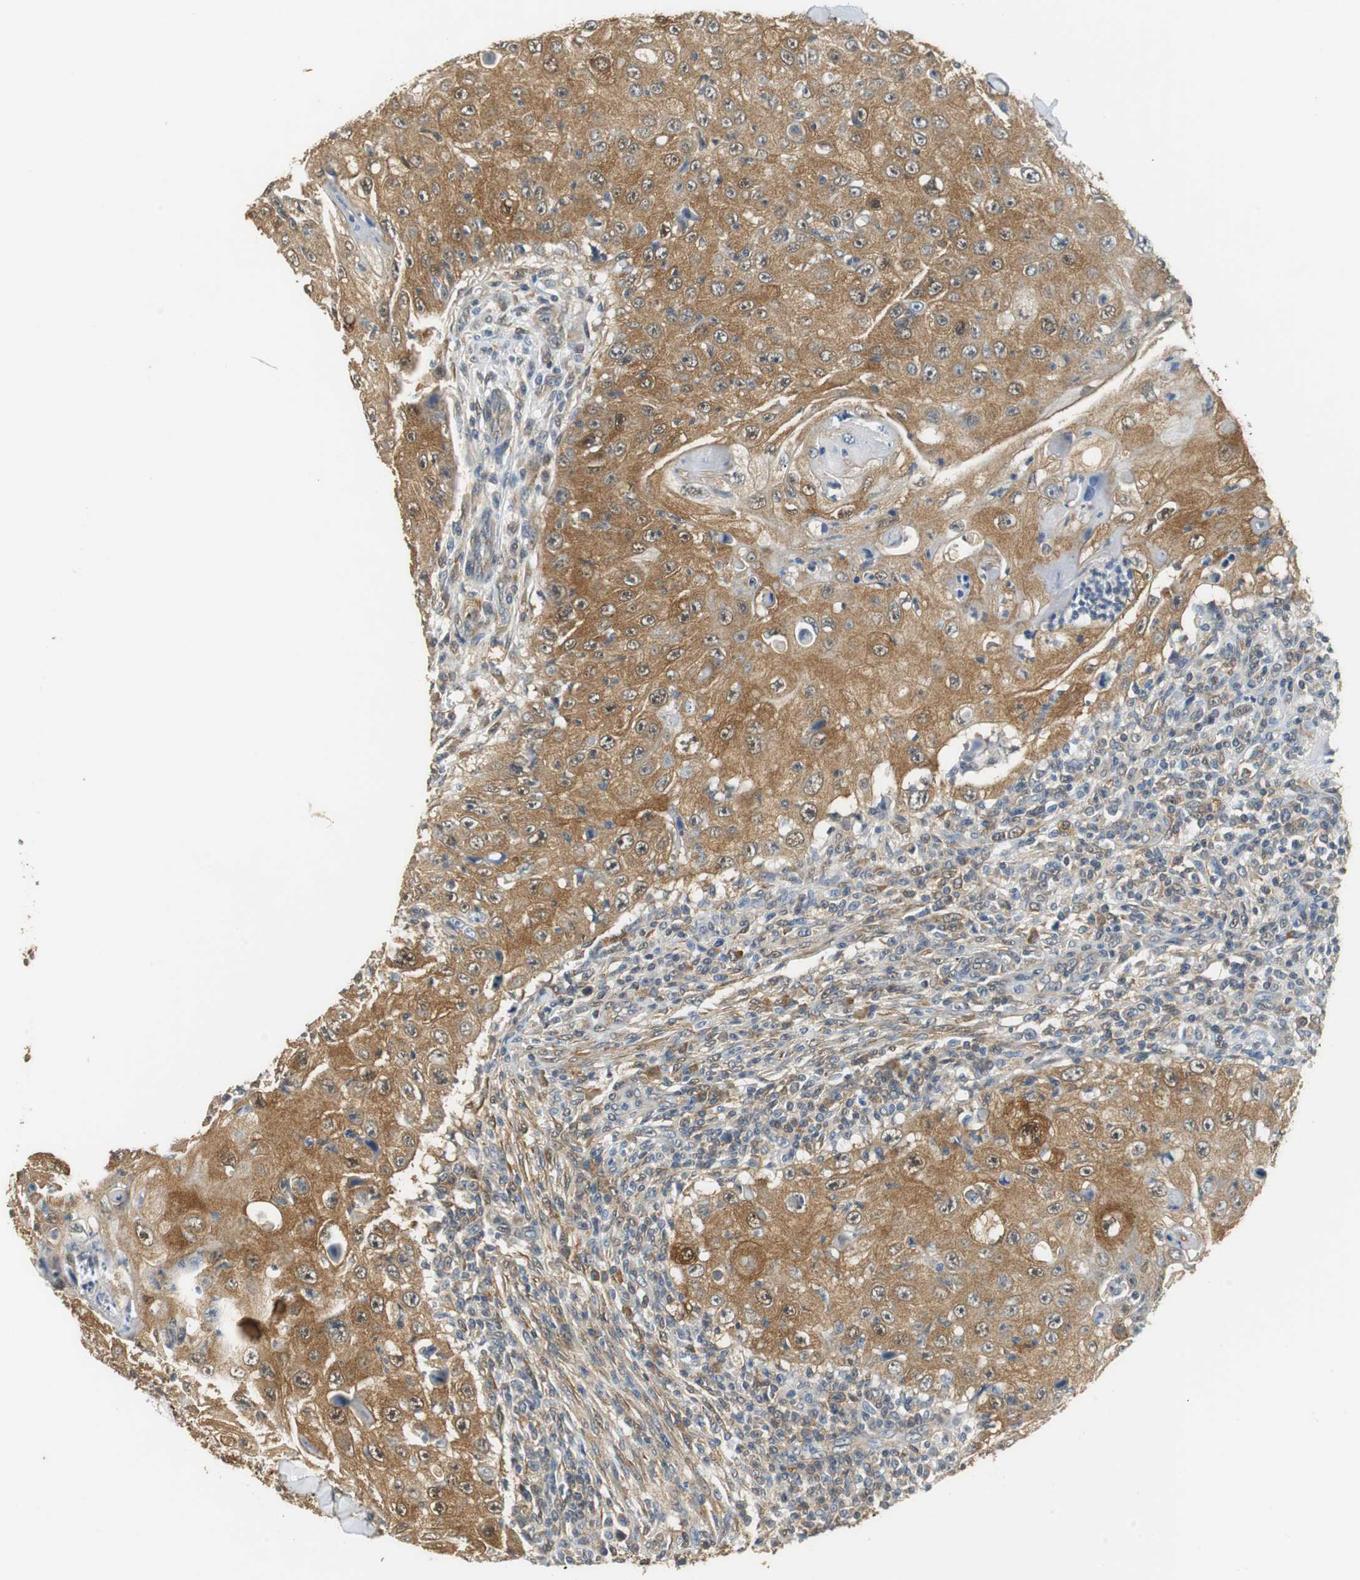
{"staining": {"intensity": "moderate", "quantity": ">75%", "location": "cytoplasmic/membranous"}, "tissue": "skin cancer", "cell_type": "Tumor cells", "image_type": "cancer", "snomed": [{"axis": "morphology", "description": "Squamous cell carcinoma, NOS"}, {"axis": "topography", "description": "Skin"}], "caption": "Skin cancer (squamous cell carcinoma) stained with DAB (3,3'-diaminobenzidine) immunohistochemistry (IHC) exhibits medium levels of moderate cytoplasmic/membranous staining in about >75% of tumor cells. Ihc stains the protein in brown and the nuclei are stained blue.", "gene": "UBQLN2", "patient": {"sex": "male", "age": 86}}